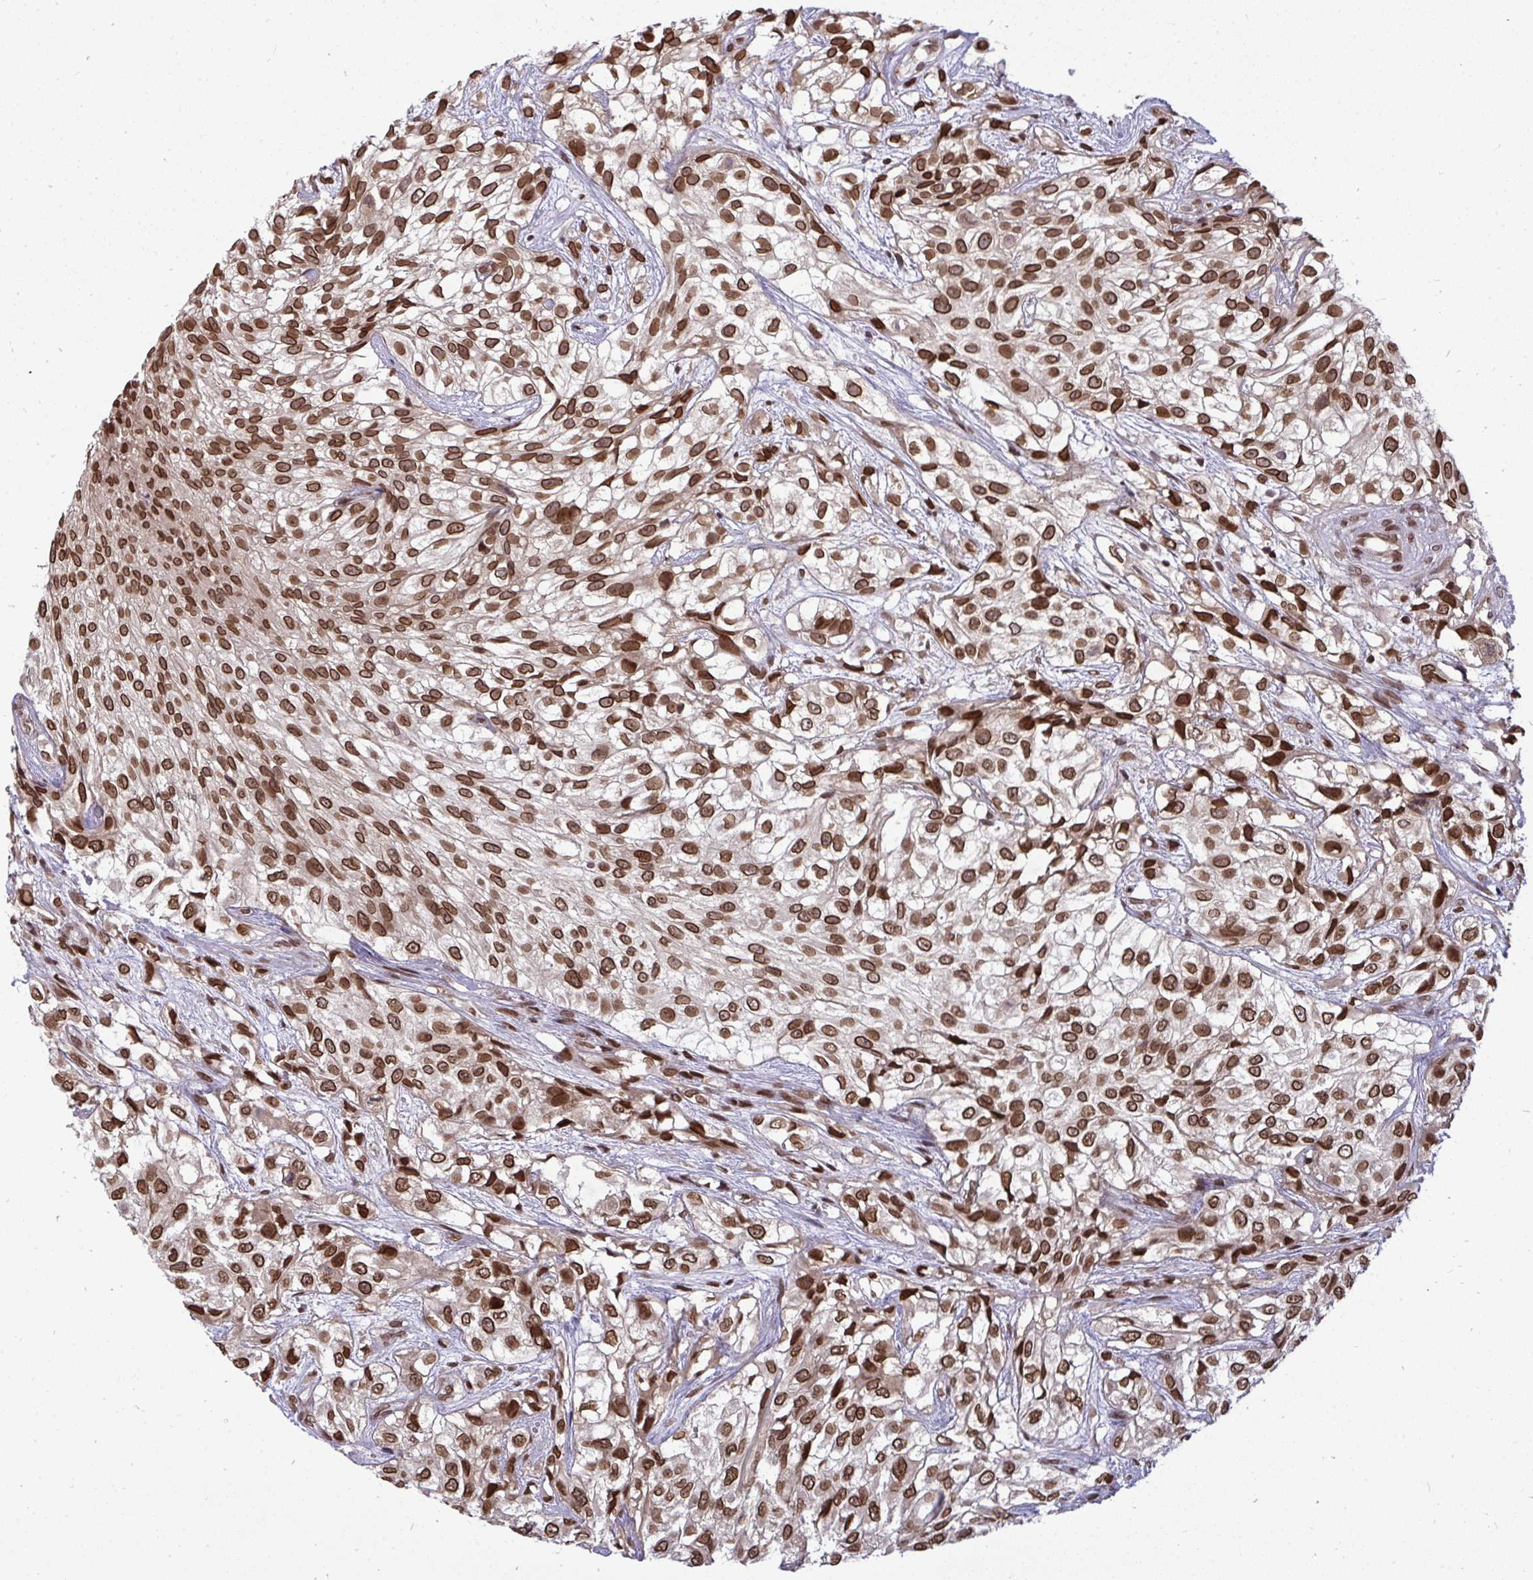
{"staining": {"intensity": "moderate", "quantity": ">75%", "location": "cytoplasmic/membranous,nuclear"}, "tissue": "urothelial cancer", "cell_type": "Tumor cells", "image_type": "cancer", "snomed": [{"axis": "morphology", "description": "Urothelial carcinoma, High grade"}, {"axis": "topography", "description": "Urinary bladder"}], "caption": "Immunohistochemical staining of urothelial carcinoma (high-grade) exhibits medium levels of moderate cytoplasmic/membranous and nuclear protein staining in approximately >75% of tumor cells.", "gene": "JPT1", "patient": {"sex": "male", "age": 56}}